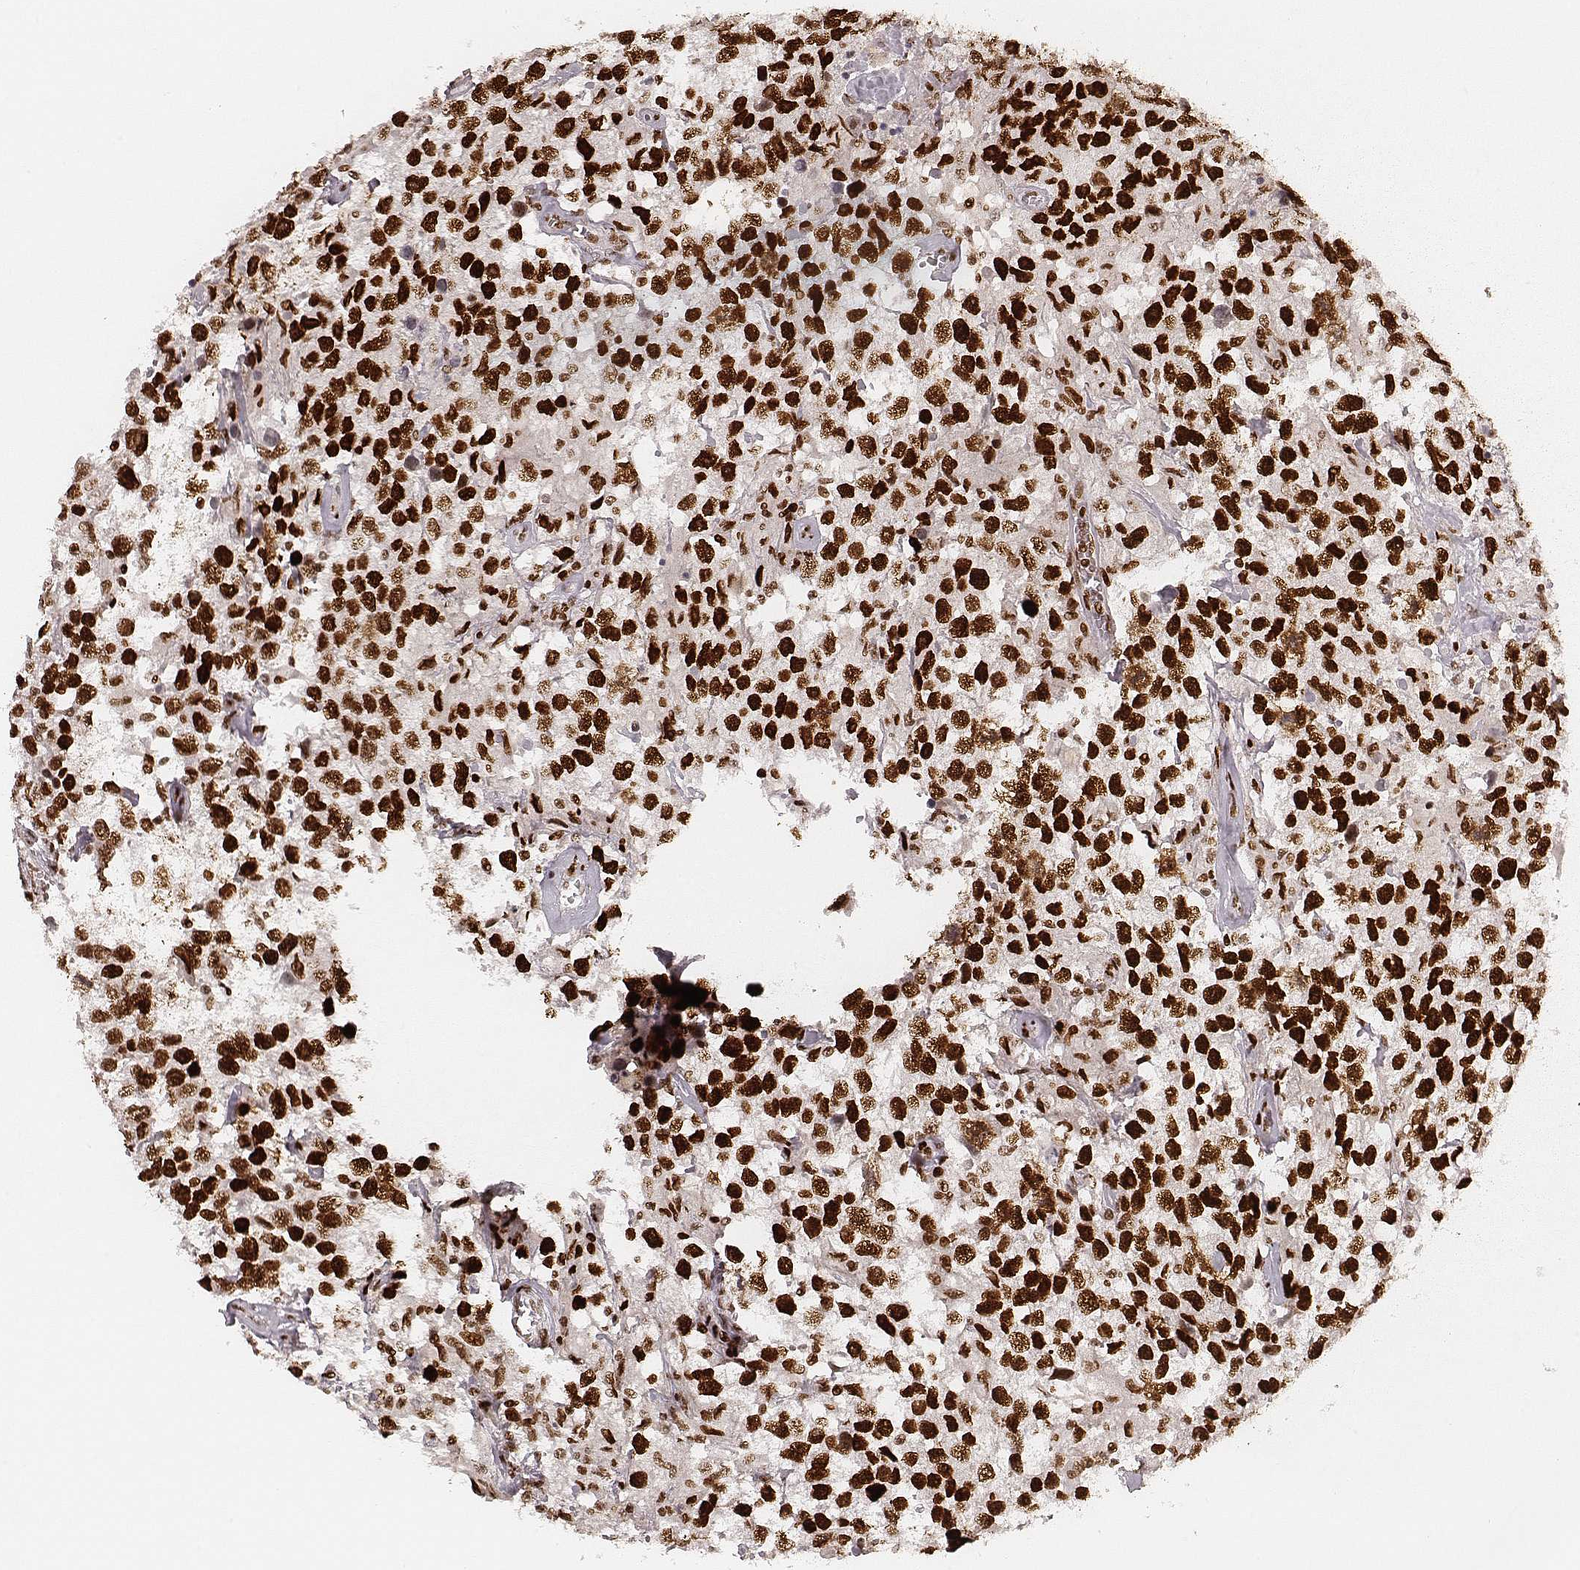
{"staining": {"intensity": "strong", "quantity": ">75%", "location": "nuclear"}, "tissue": "testis cancer", "cell_type": "Tumor cells", "image_type": "cancer", "snomed": [{"axis": "morphology", "description": "Seminoma, NOS"}, {"axis": "topography", "description": "Testis"}], "caption": "Seminoma (testis) stained for a protein demonstrates strong nuclear positivity in tumor cells.", "gene": "HNRNPC", "patient": {"sex": "male", "age": 43}}